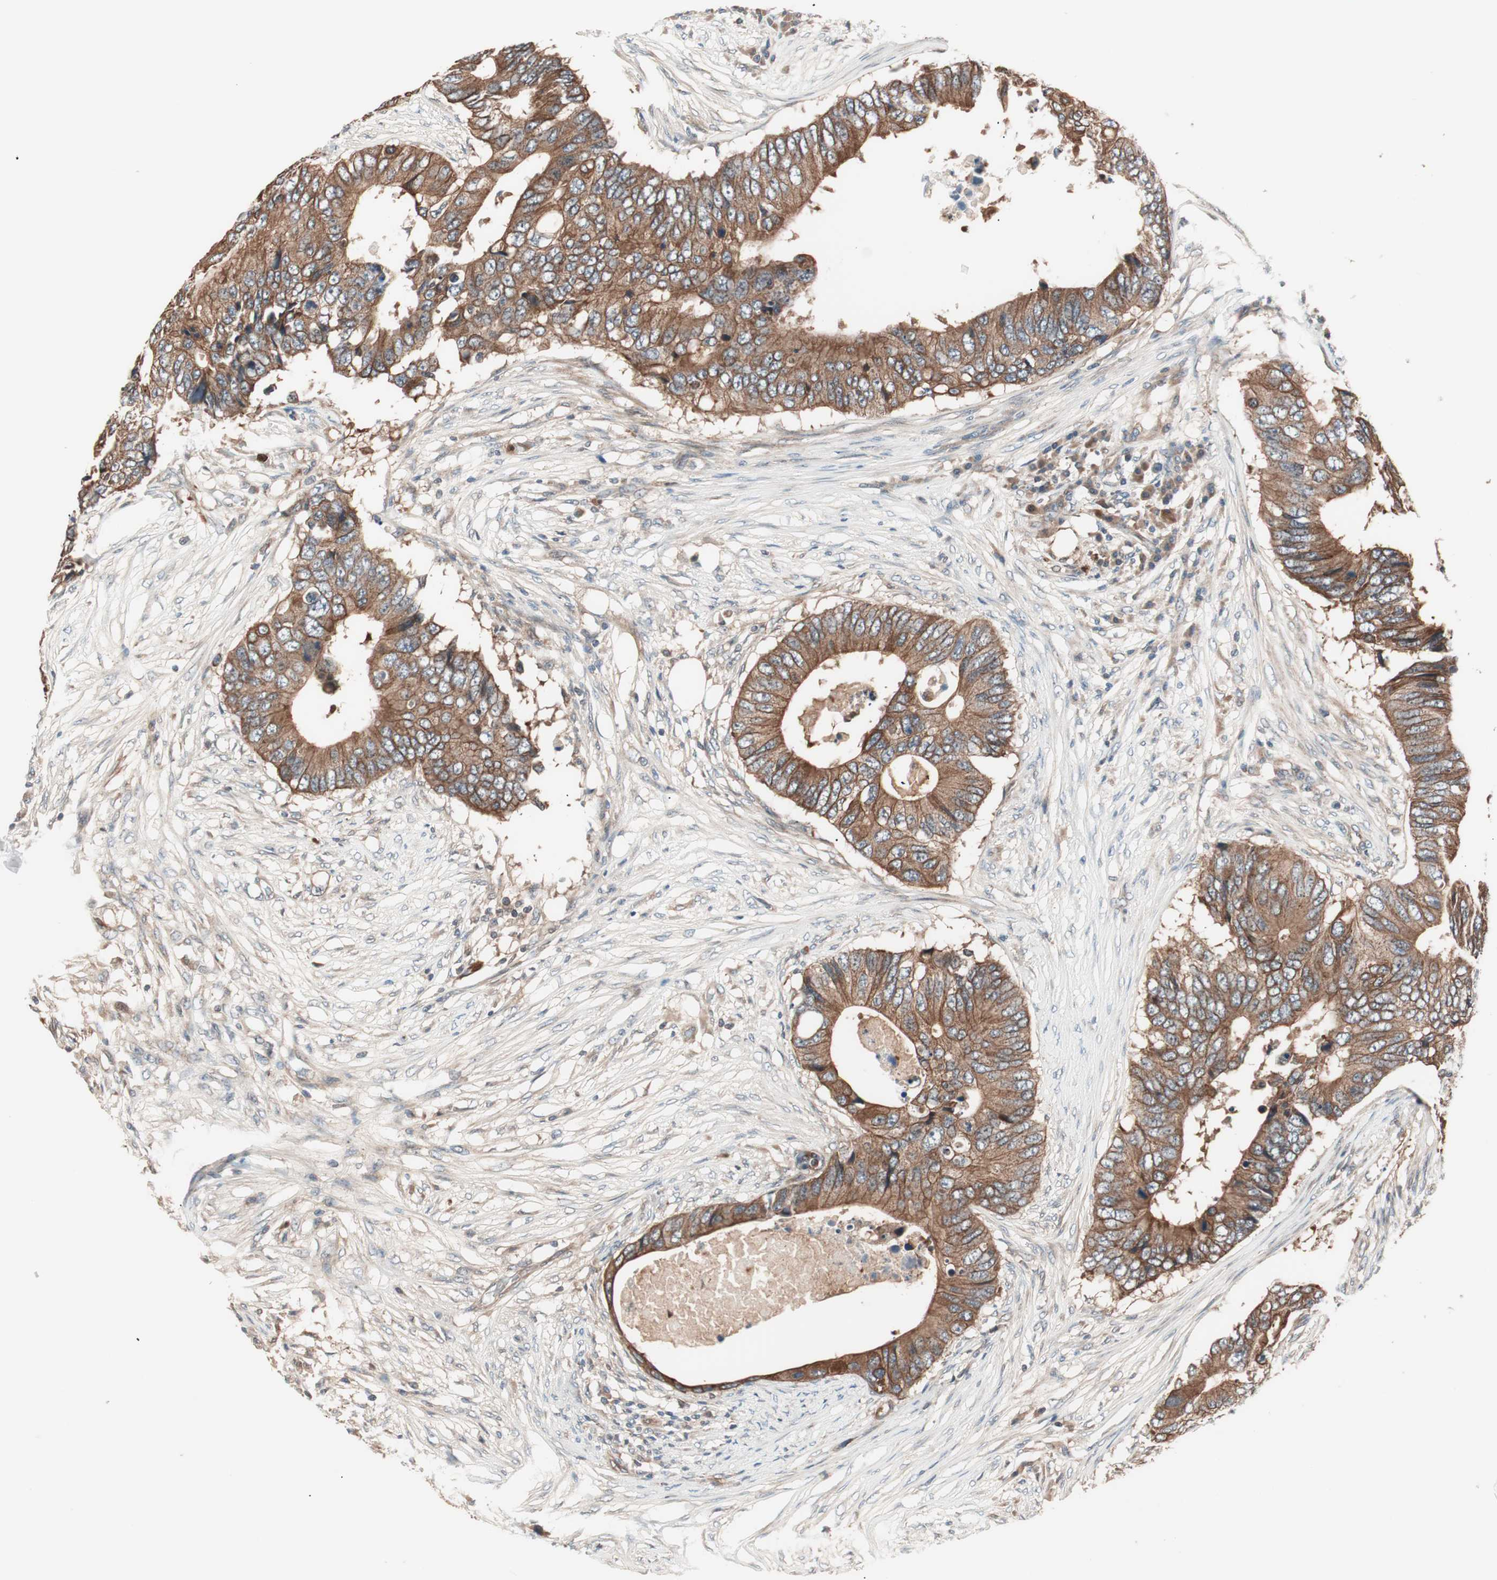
{"staining": {"intensity": "strong", "quantity": ">75%", "location": "cytoplasmic/membranous"}, "tissue": "colorectal cancer", "cell_type": "Tumor cells", "image_type": "cancer", "snomed": [{"axis": "morphology", "description": "Adenocarcinoma, NOS"}, {"axis": "topography", "description": "Colon"}], "caption": "Colorectal cancer stained for a protein (brown) exhibits strong cytoplasmic/membranous positive staining in about >75% of tumor cells.", "gene": "TSG101", "patient": {"sex": "male", "age": 71}}